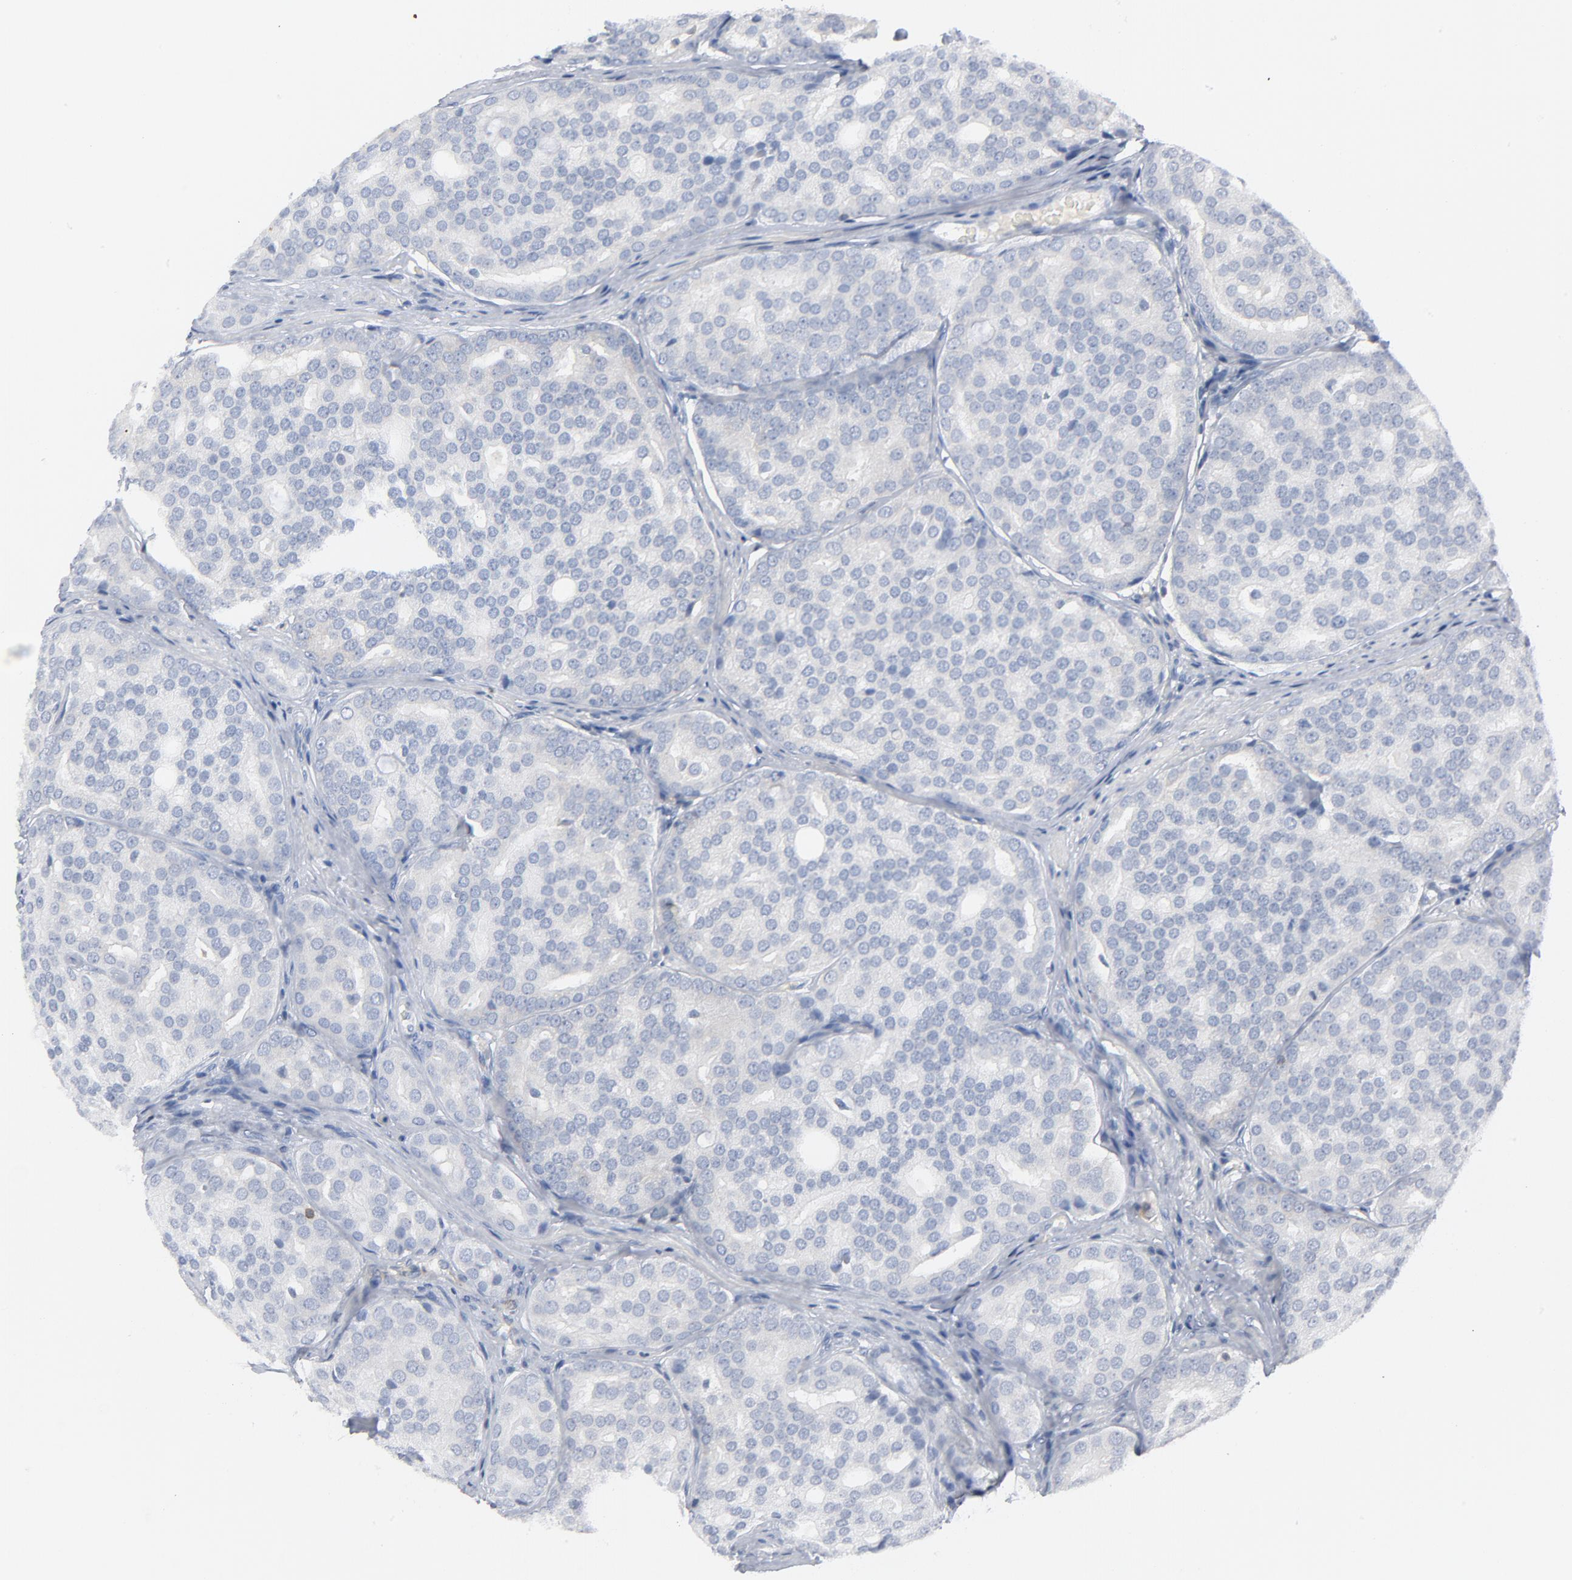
{"staining": {"intensity": "negative", "quantity": "none", "location": "none"}, "tissue": "prostate cancer", "cell_type": "Tumor cells", "image_type": "cancer", "snomed": [{"axis": "morphology", "description": "Adenocarcinoma, High grade"}, {"axis": "topography", "description": "Prostate"}], "caption": "Adenocarcinoma (high-grade) (prostate) stained for a protein using IHC shows no positivity tumor cells.", "gene": "PTK2B", "patient": {"sex": "male", "age": 64}}